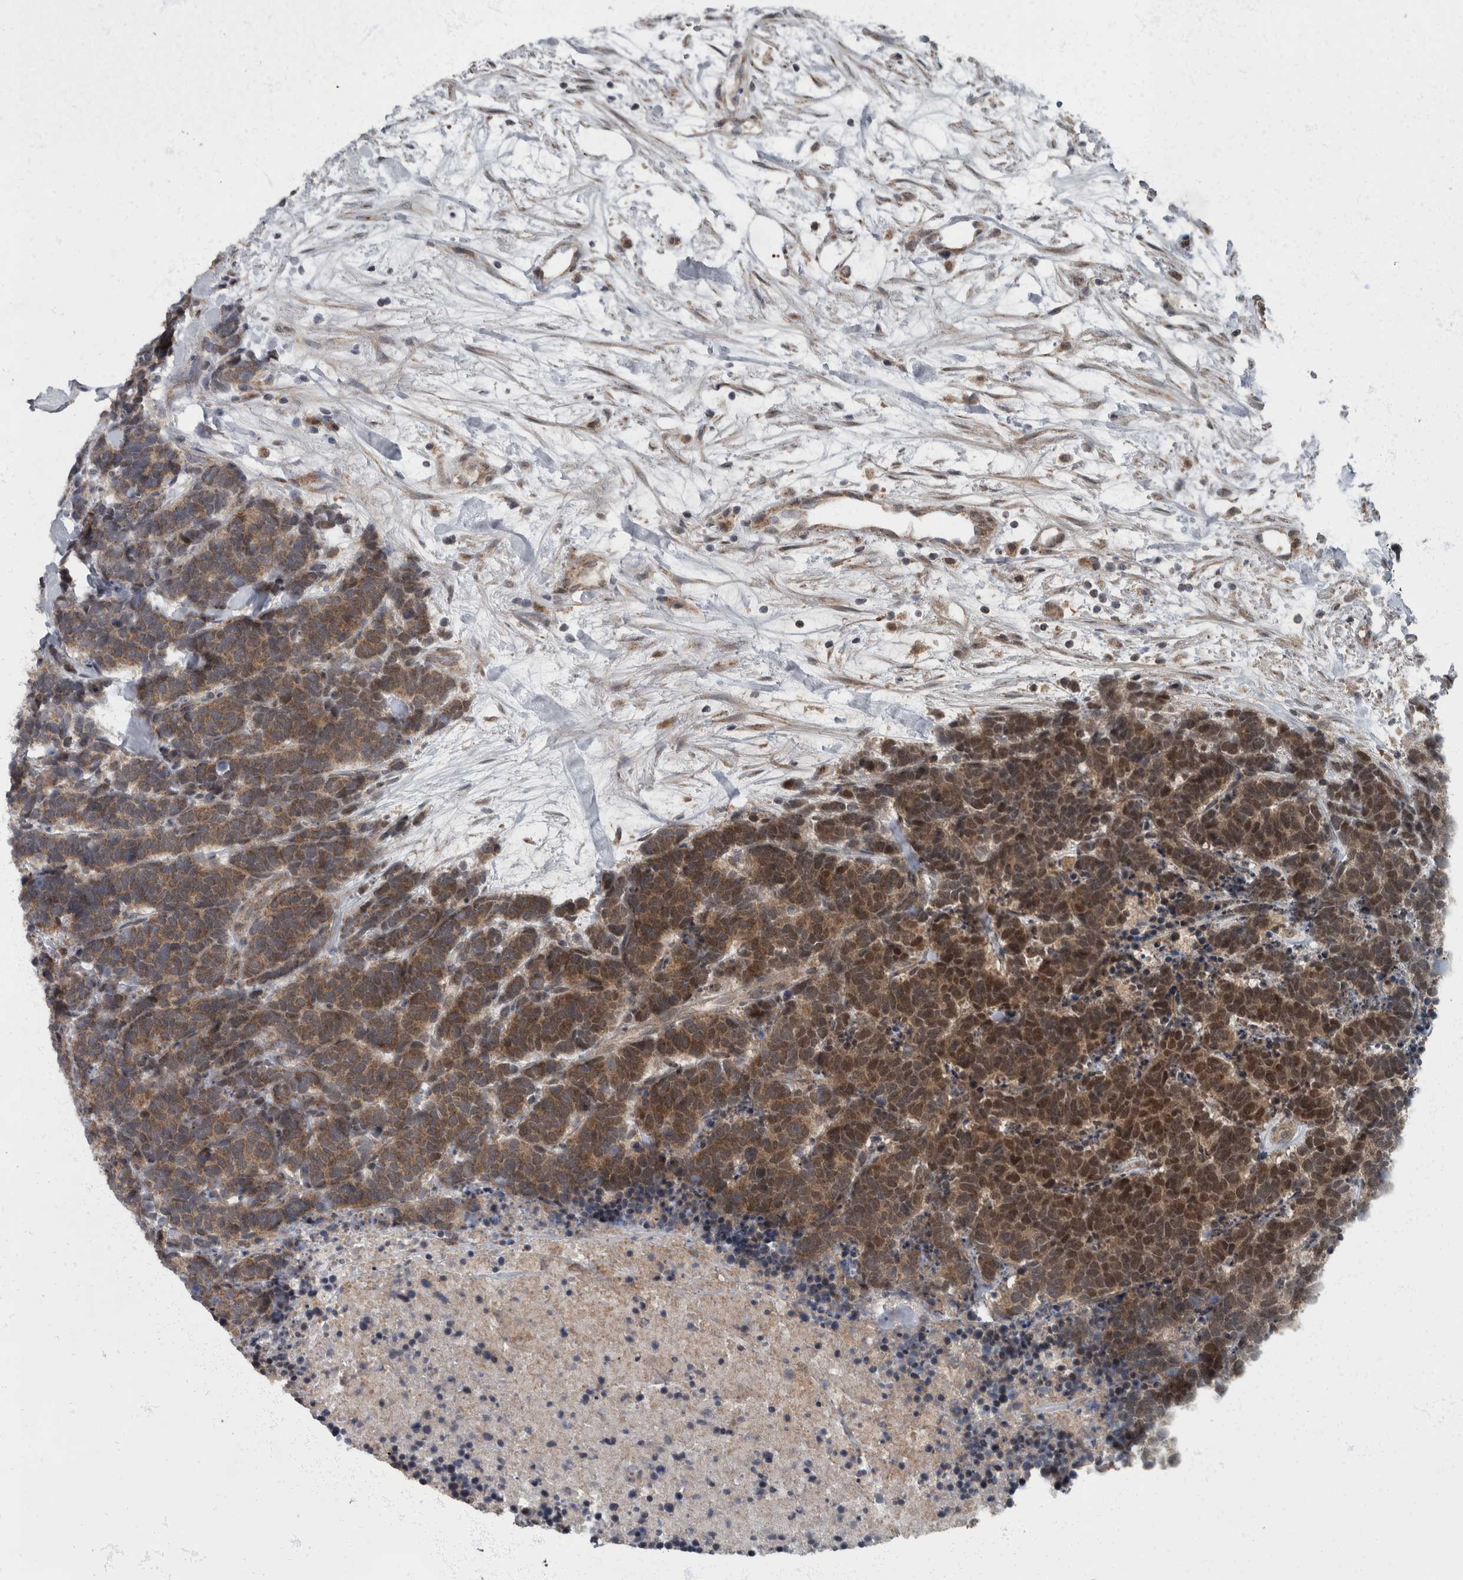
{"staining": {"intensity": "strong", "quantity": ">75%", "location": "cytoplasmic/membranous,nuclear"}, "tissue": "carcinoid", "cell_type": "Tumor cells", "image_type": "cancer", "snomed": [{"axis": "morphology", "description": "Carcinoma, NOS"}, {"axis": "morphology", "description": "Carcinoid, malignant, NOS"}, {"axis": "topography", "description": "Urinary bladder"}], "caption": "High-power microscopy captured an immunohistochemistry micrograph of carcinoid, revealing strong cytoplasmic/membranous and nuclear staining in approximately >75% of tumor cells. The staining was performed using DAB, with brown indicating positive protein expression. Nuclei are stained blue with hematoxylin.", "gene": "RABGGTB", "patient": {"sex": "male", "age": 57}}